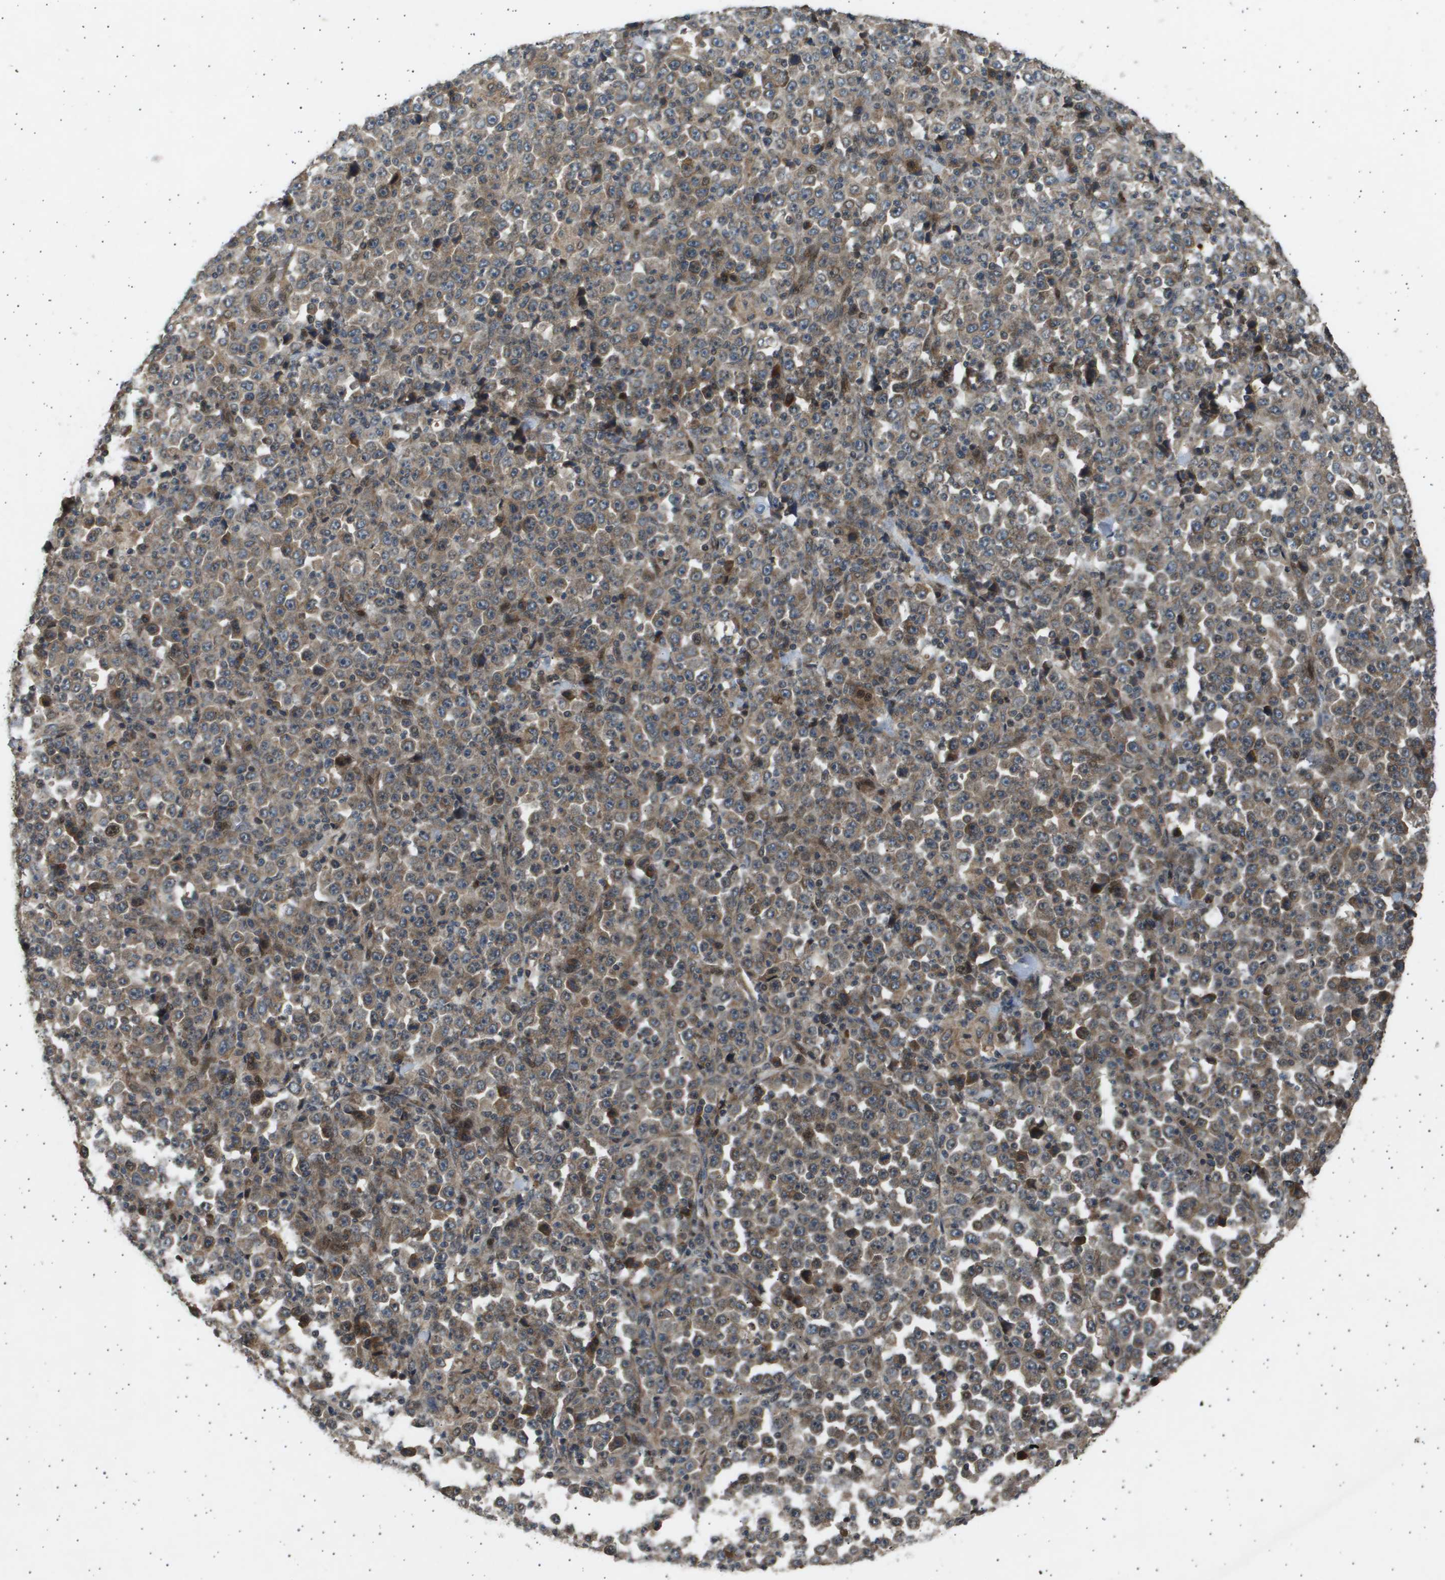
{"staining": {"intensity": "moderate", "quantity": ">75%", "location": "cytoplasmic/membranous"}, "tissue": "stomach cancer", "cell_type": "Tumor cells", "image_type": "cancer", "snomed": [{"axis": "morphology", "description": "Normal tissue, NOS"}, {"axis": "morphology", "description": "Adenocarcinoma, NOS"}, {"axis": "topography", "description": "Stomach, upper"}, {"axis": "topography", "description": "Stomach"}], "caption": "IHC image of adenocarcinoma (stomach) stained for a protein (brown), which exhibits medium levels of moderate cytoplasmic/membranous expression in about >75% of tumor cells.", "gene": "TNRC6A", "patient": {"sex": "male", "age": 59}}